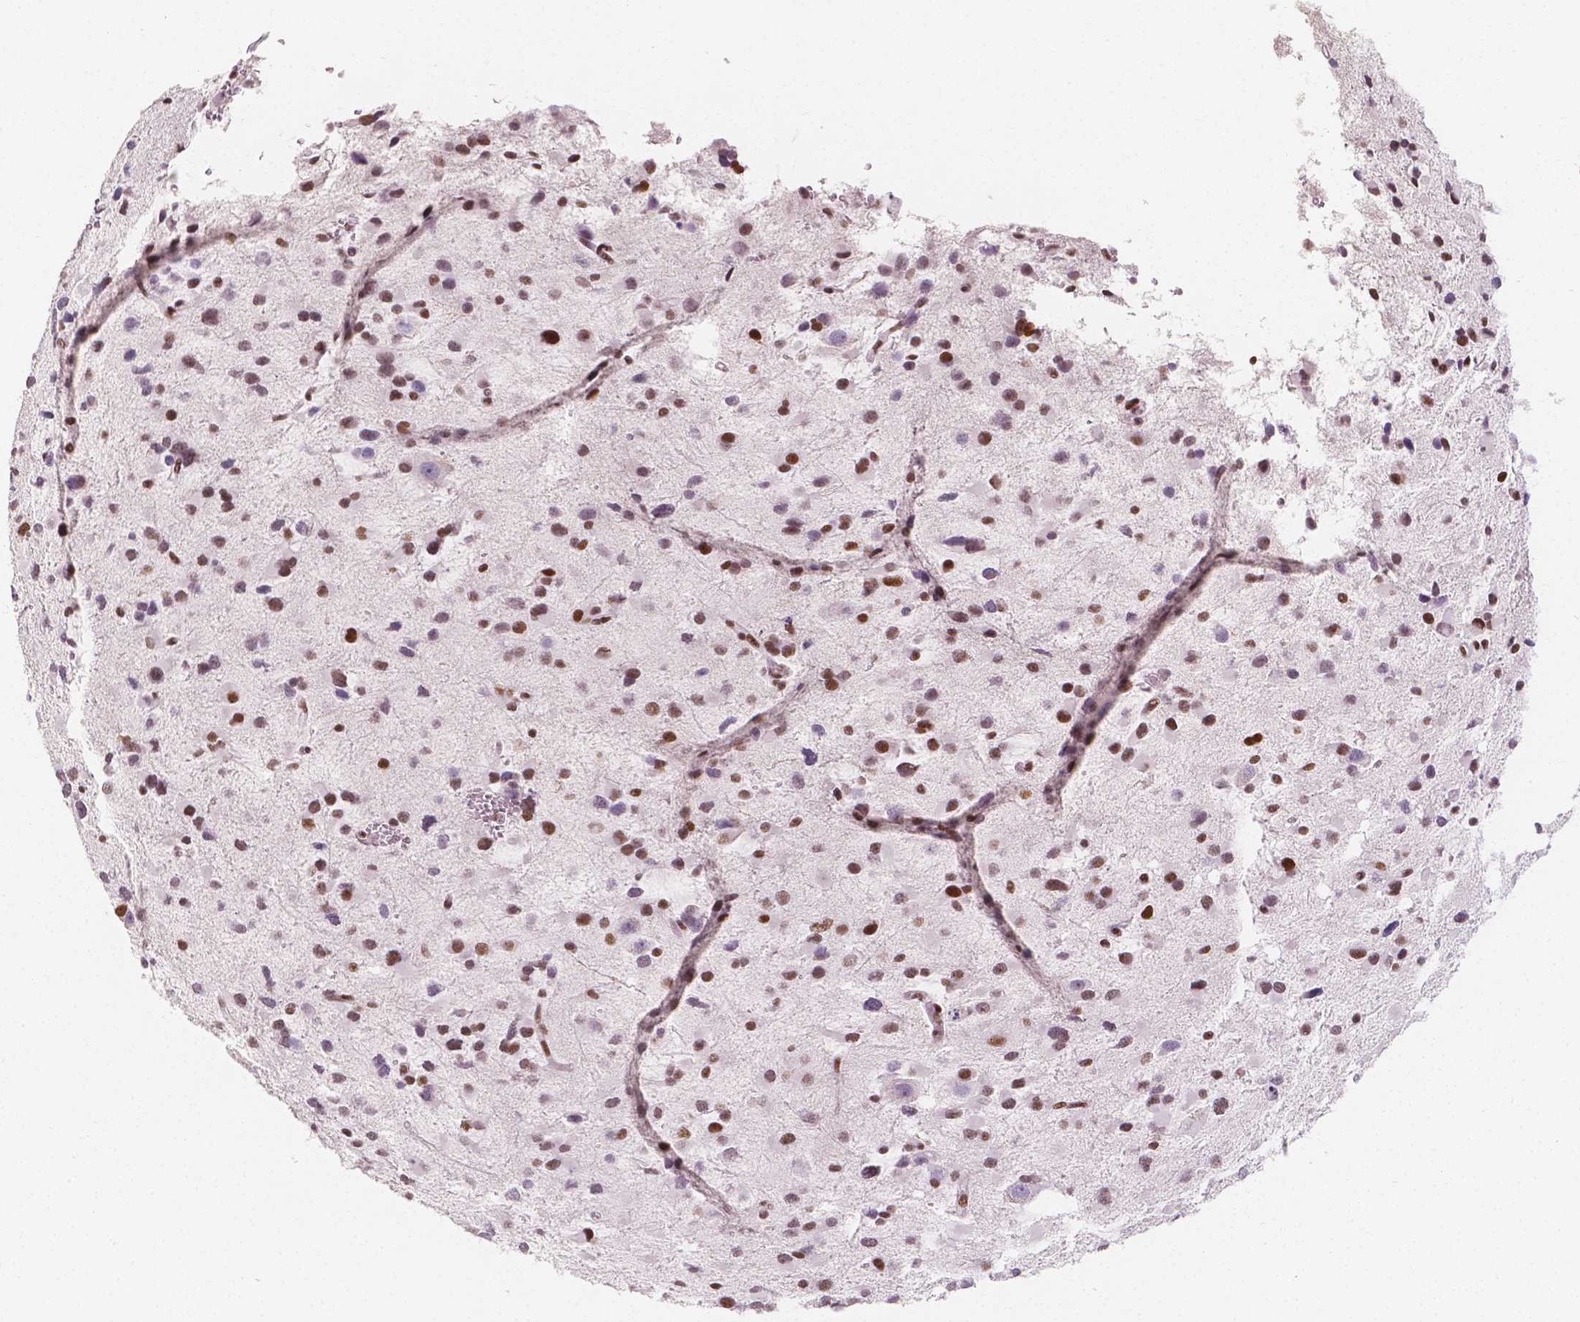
{"staining": {"intensity": "strong", "quantity": "25%-75%", "location": "nuclear"}, "tissue": "glioma", "cell_type": "Tumor cells", "image_type": "cancer", "snomed": [{"axis": "morphology", "description": "Glioma, malignant, Low grade"}, {"axis": "topography", "description": "Brain"}], "caption": "An IHC histopathology image of neoplastic tissue is shown. Protein staining in brown shows strong nuclear positivity in glioma within tumor cells.", "gene": "HDAC1", "patient": {"sex": "female", "age": 32}}